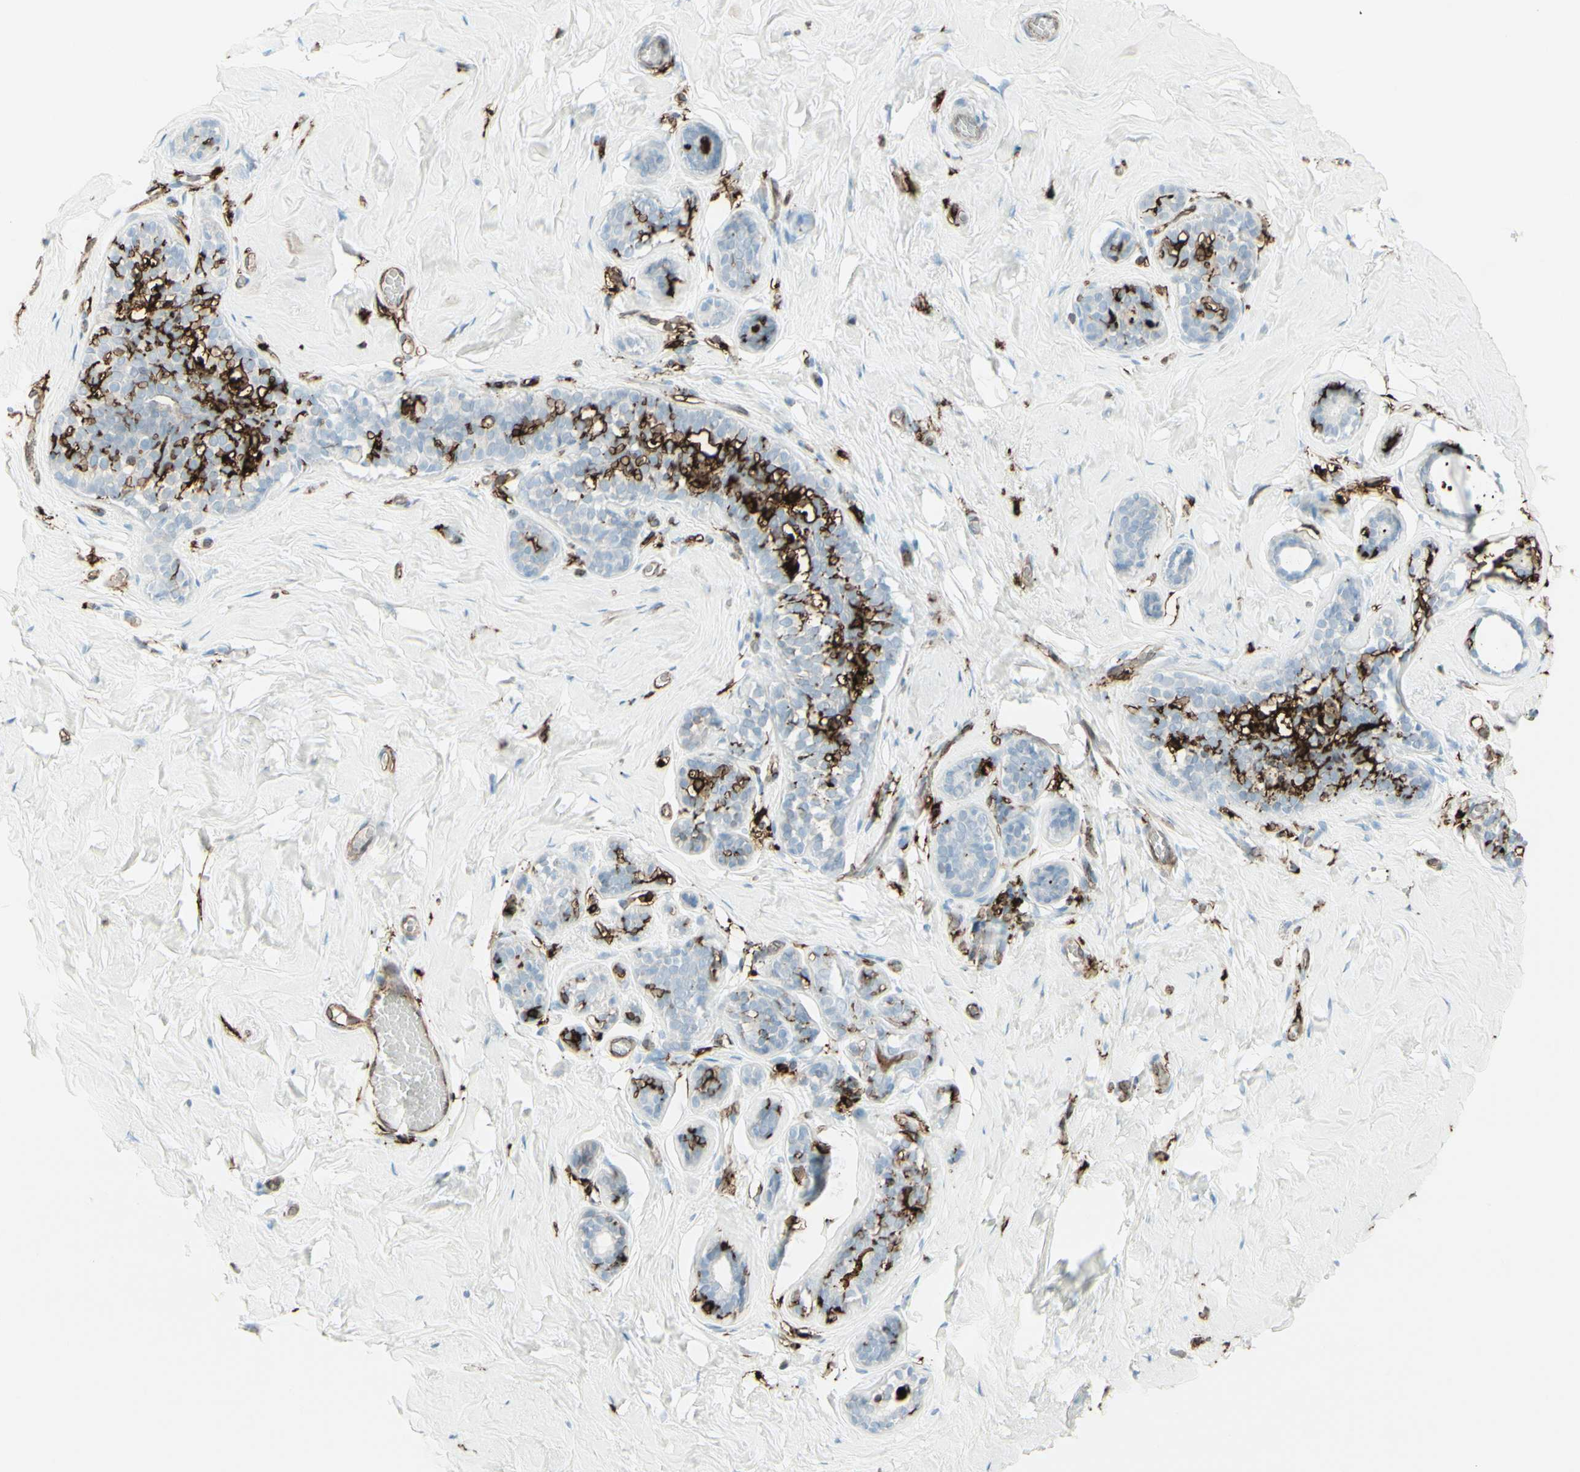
{"staining": {"intensity": "negative", "quantity": "none", "location": "none"}, "tissue": "breast", "cell_type": "Adipocytes", "image_type": "normal", "snomed": [{"axis": "morphology", "description": "Normal tissue, NOS"}, {"axis": "topography", "description": "Breast"}], "caption": "The histopathology image shows no staining of adipocytes in unremarkable breast. (Brightfield microscopy of DAB (3,3'-diaminobenzidine) immunohistochemistry at high magnification).", "gene": "HLA", "patient": {"sex": "female", "age": 75}}